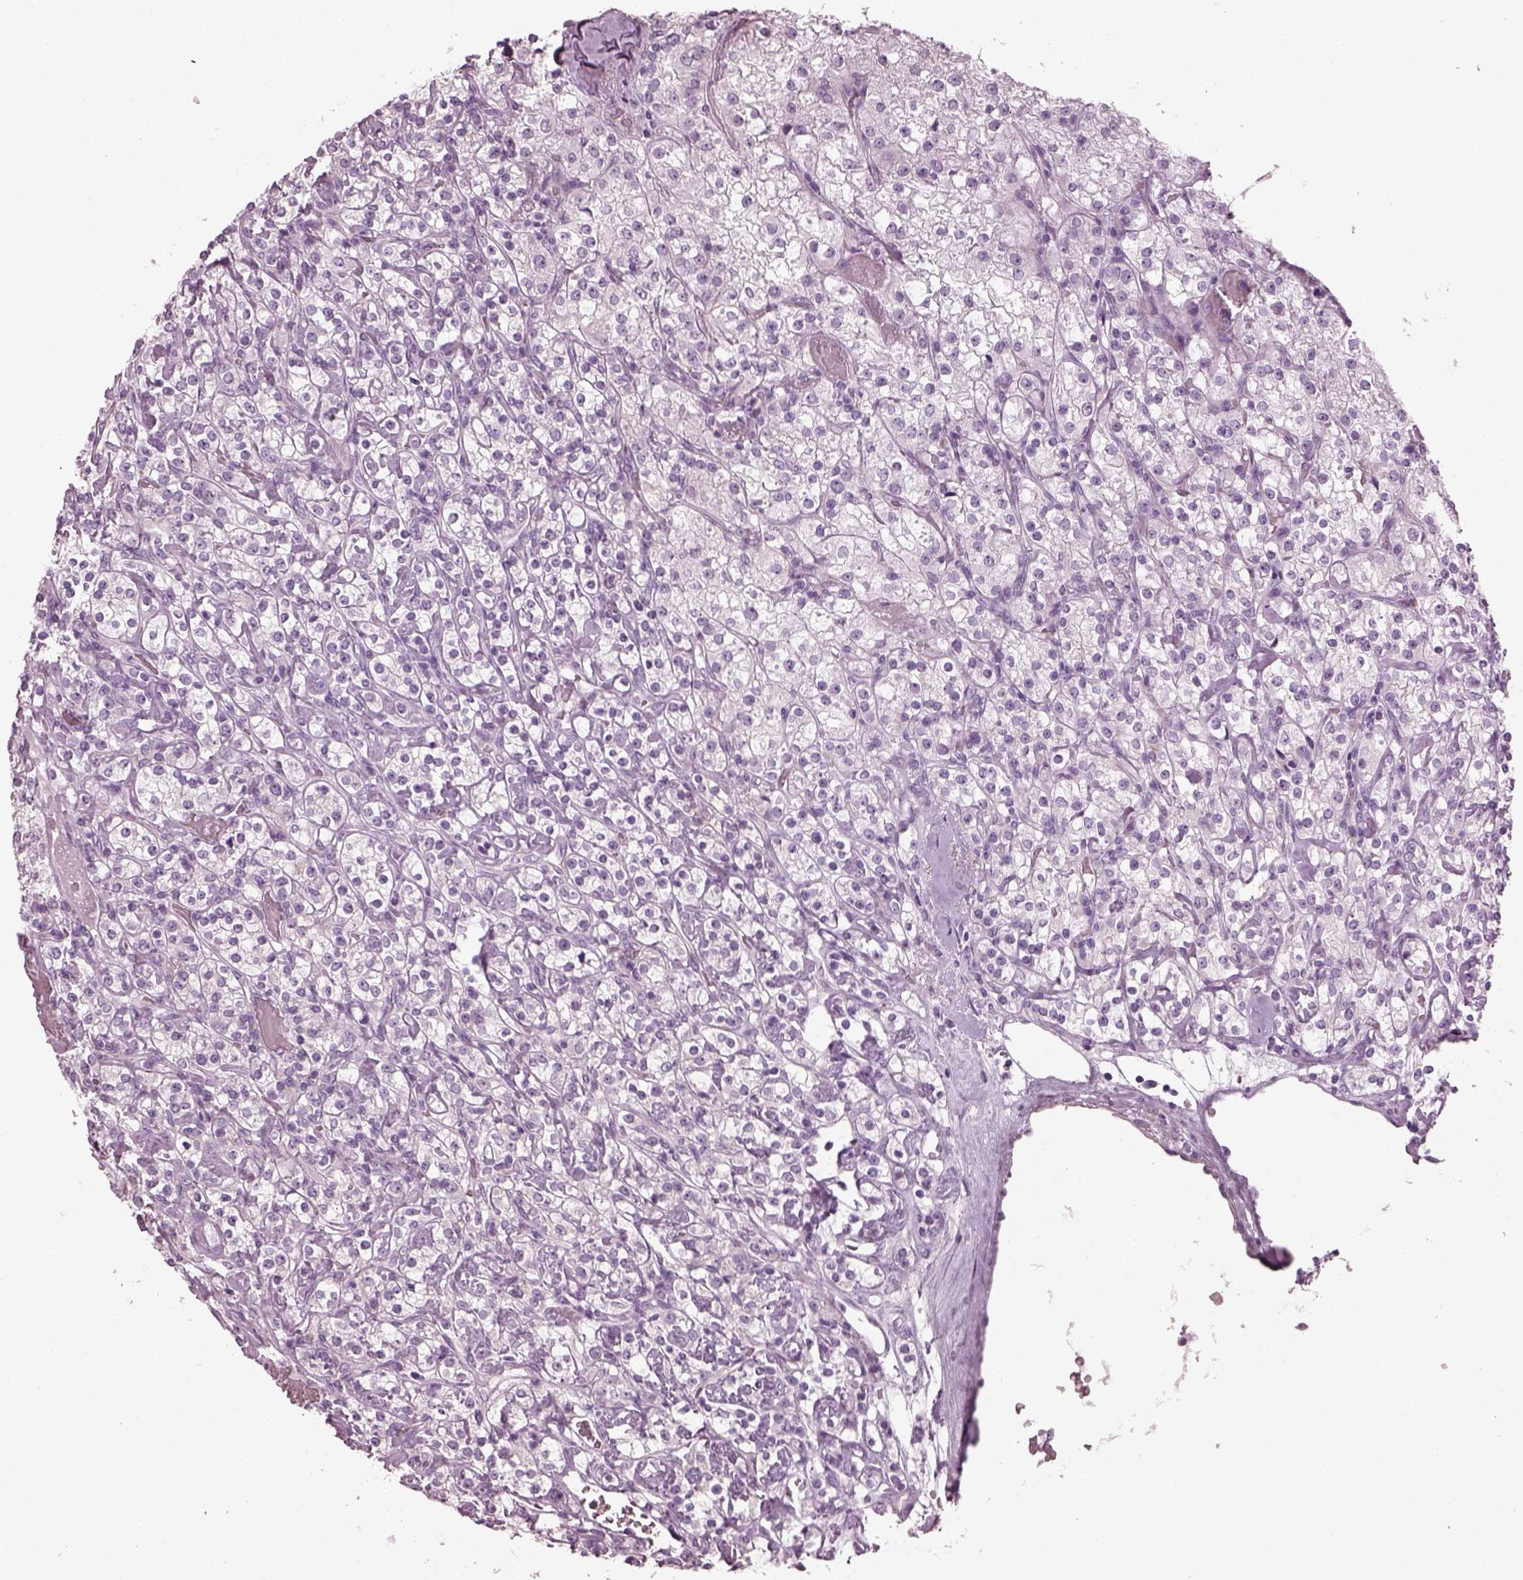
{"staining": {"intensity": "negative", "quantity": "none", "location": "none"}, "tissue": "renal cancer", "cell_type": "Tumor cells", "image_type": "cancer", "snomed": [{"axis": "morphology", "description": "Adenocarcinoma, NOS"}, {"axis": "topography", "description": "Kidney"}], "caption": "Immunohistochemistry photomicrograph of renal adenocarcinoma stained for a protein (brown), which demonstrates no staining in tumor cells.", "gene": "PDC", "patient": {"sex": "male", "age": 77}}